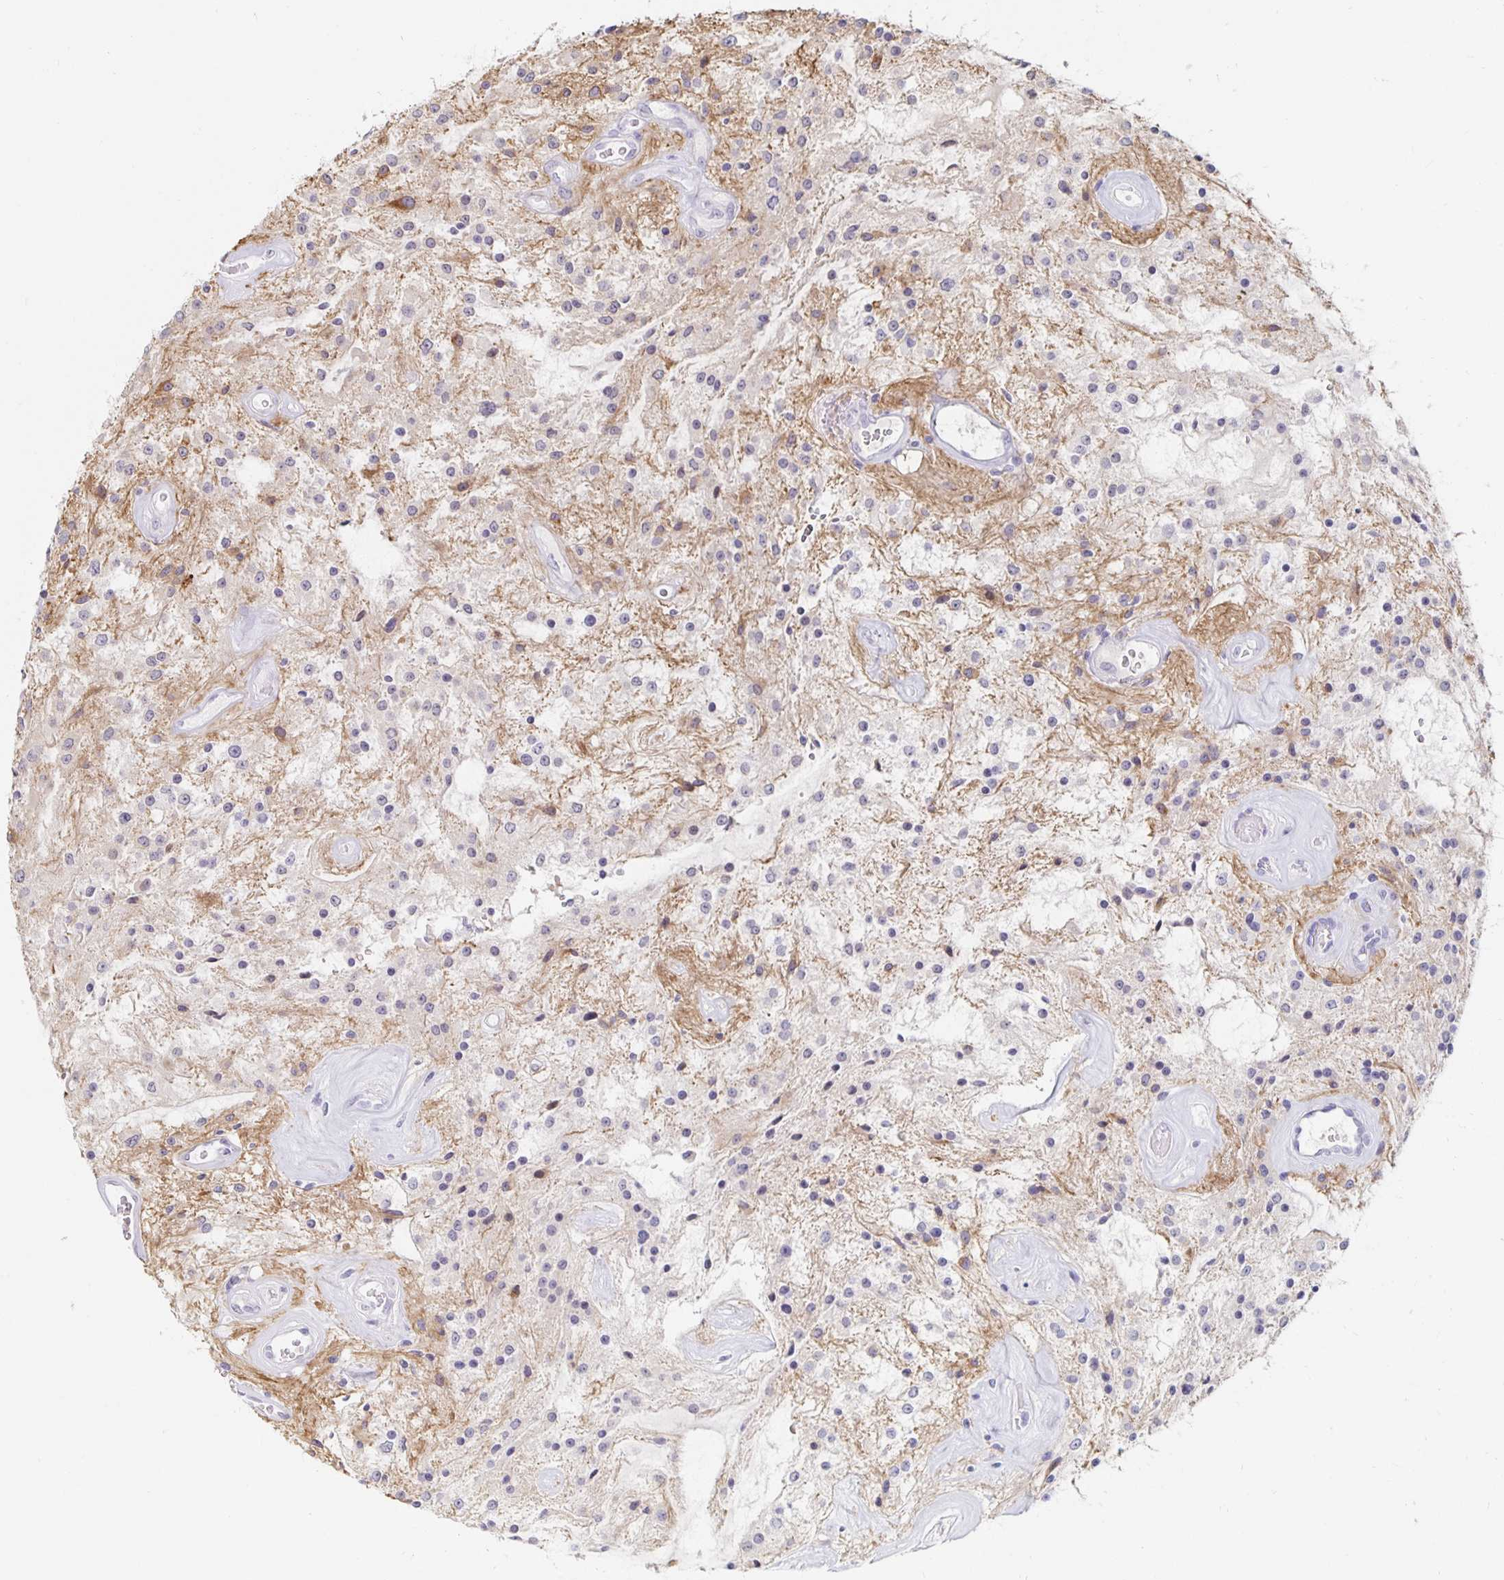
{"staining": {"intensity": "negative", "quantity": "none", "location": "none"}, "tissue": "glioma", "cell_type": "Tumor cells", "image_type": "cancer", "snomed": [{"axis": "morphology", "description": "Glioma, malignant, Low grade"}, {"axis": "topography", "description": "Cerebellum"}], "caption": "Immunohistochemical staining of glioma exhibits no significant staining in tumor cells. (Stains: DAB (3,3'-diaminobenzidine) immunohistochemistry with hematoxylin counter stain, Microscopy: brightfield microscopy at high magnification).", "gene": "KCNQ2", "patient": {"sex": "female", "age": 14}}